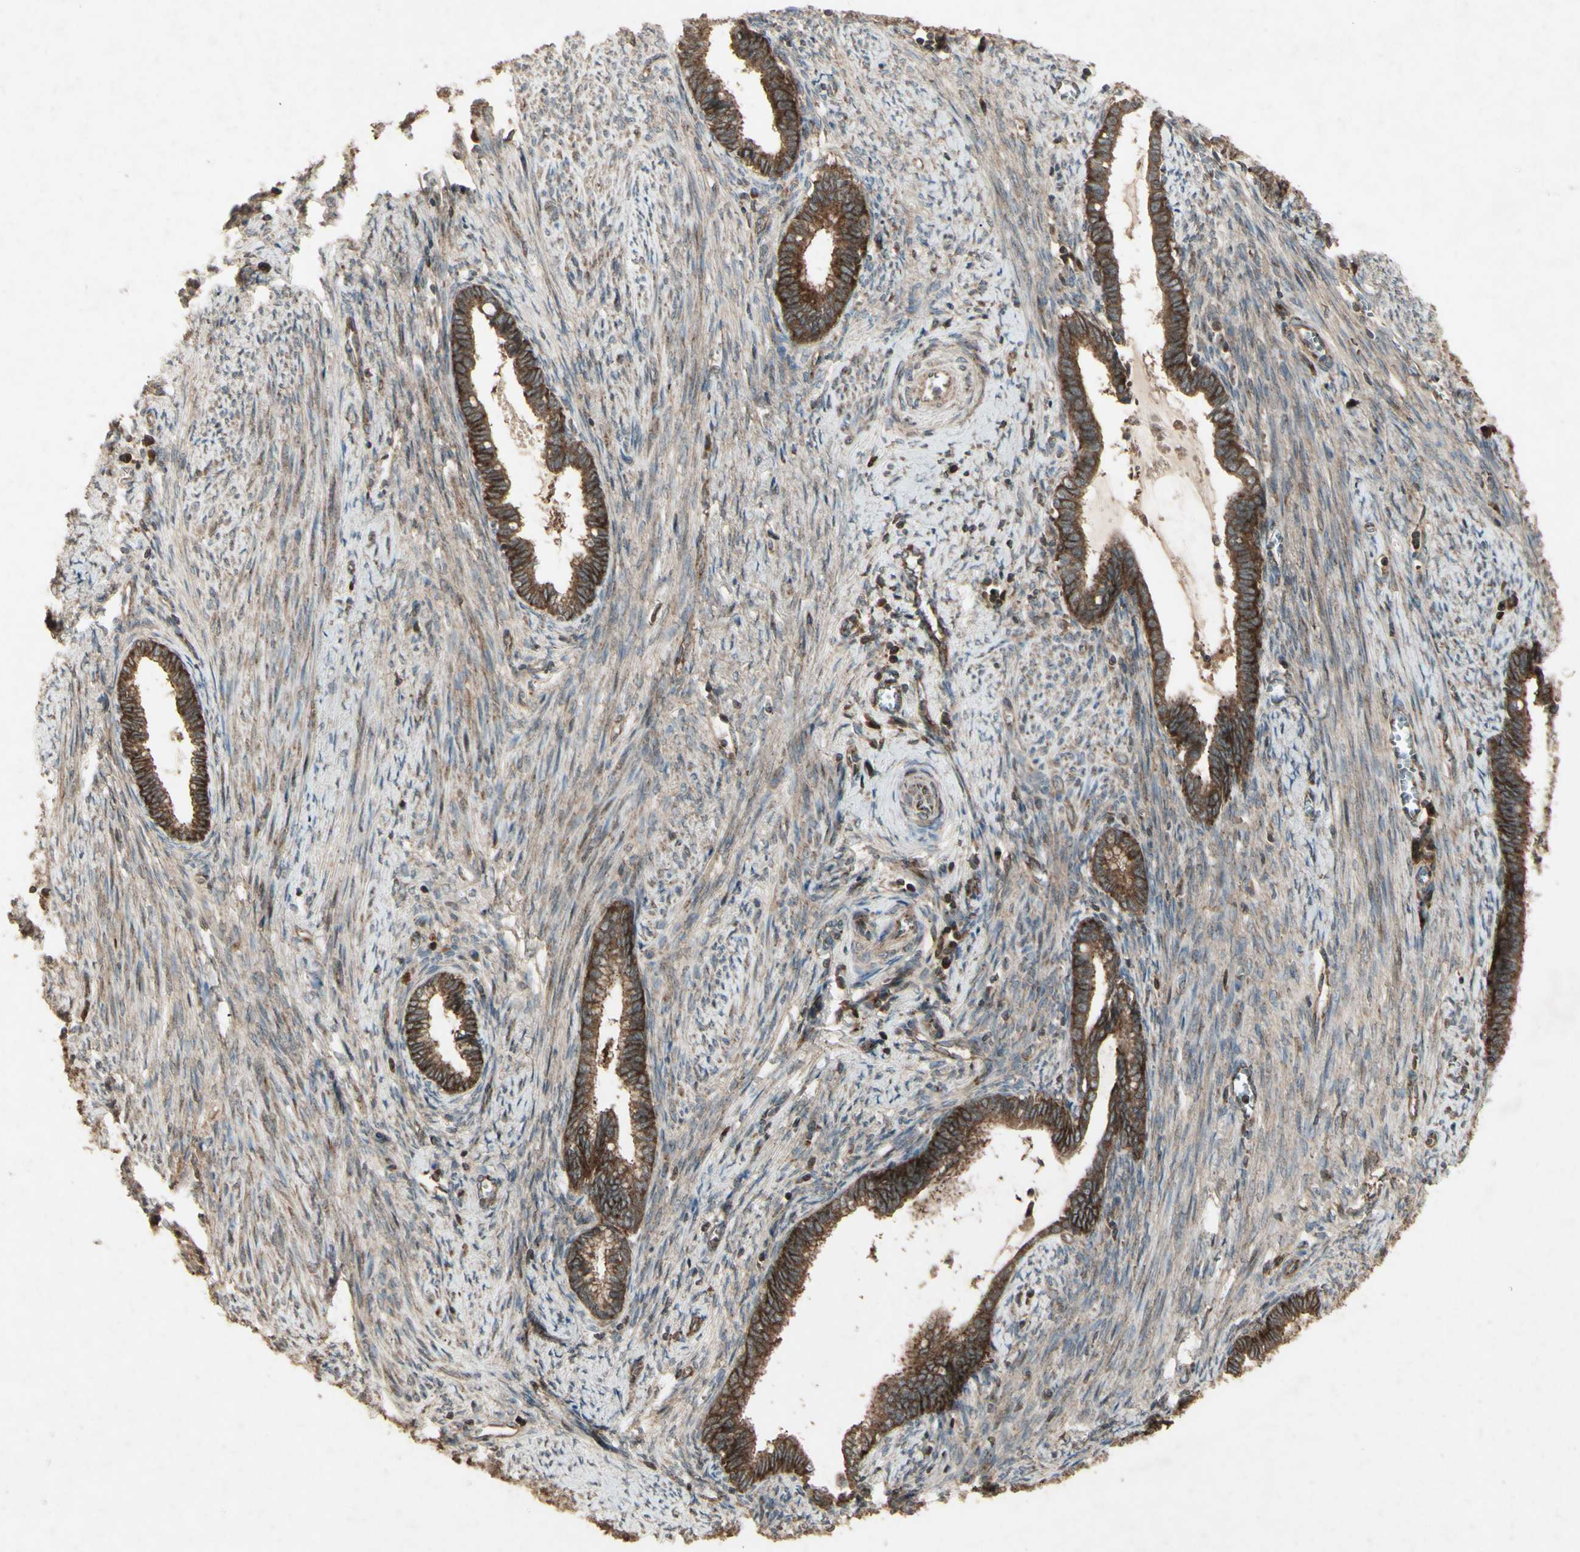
{"staining": {"intensity": "strong", "quantity": ">75%", "location": "cytoplasmic/membranous"}, "tissue": "cervical cancer", "cell_type": "Tumor cells", "image_type": "cancer", "snomed": [{"axis": "morphology", "description": "Adenocarcinoma, NOS"}, {"axis": "topography", "description": "Cervix"}], "caption": "The image displays a brown stain indicating the presence of a protein in the cytoplasmic/membranous of tumor cells in adenocarcinoma (cervical). The staining was performed using DAB (3,3'-diaminobenzidine), with brown indicating positive protein expression. Nuclei are stained blue with hematoxylin.", "gene": "AP1G1", "patient": {"sex": "female", "age": 44}}